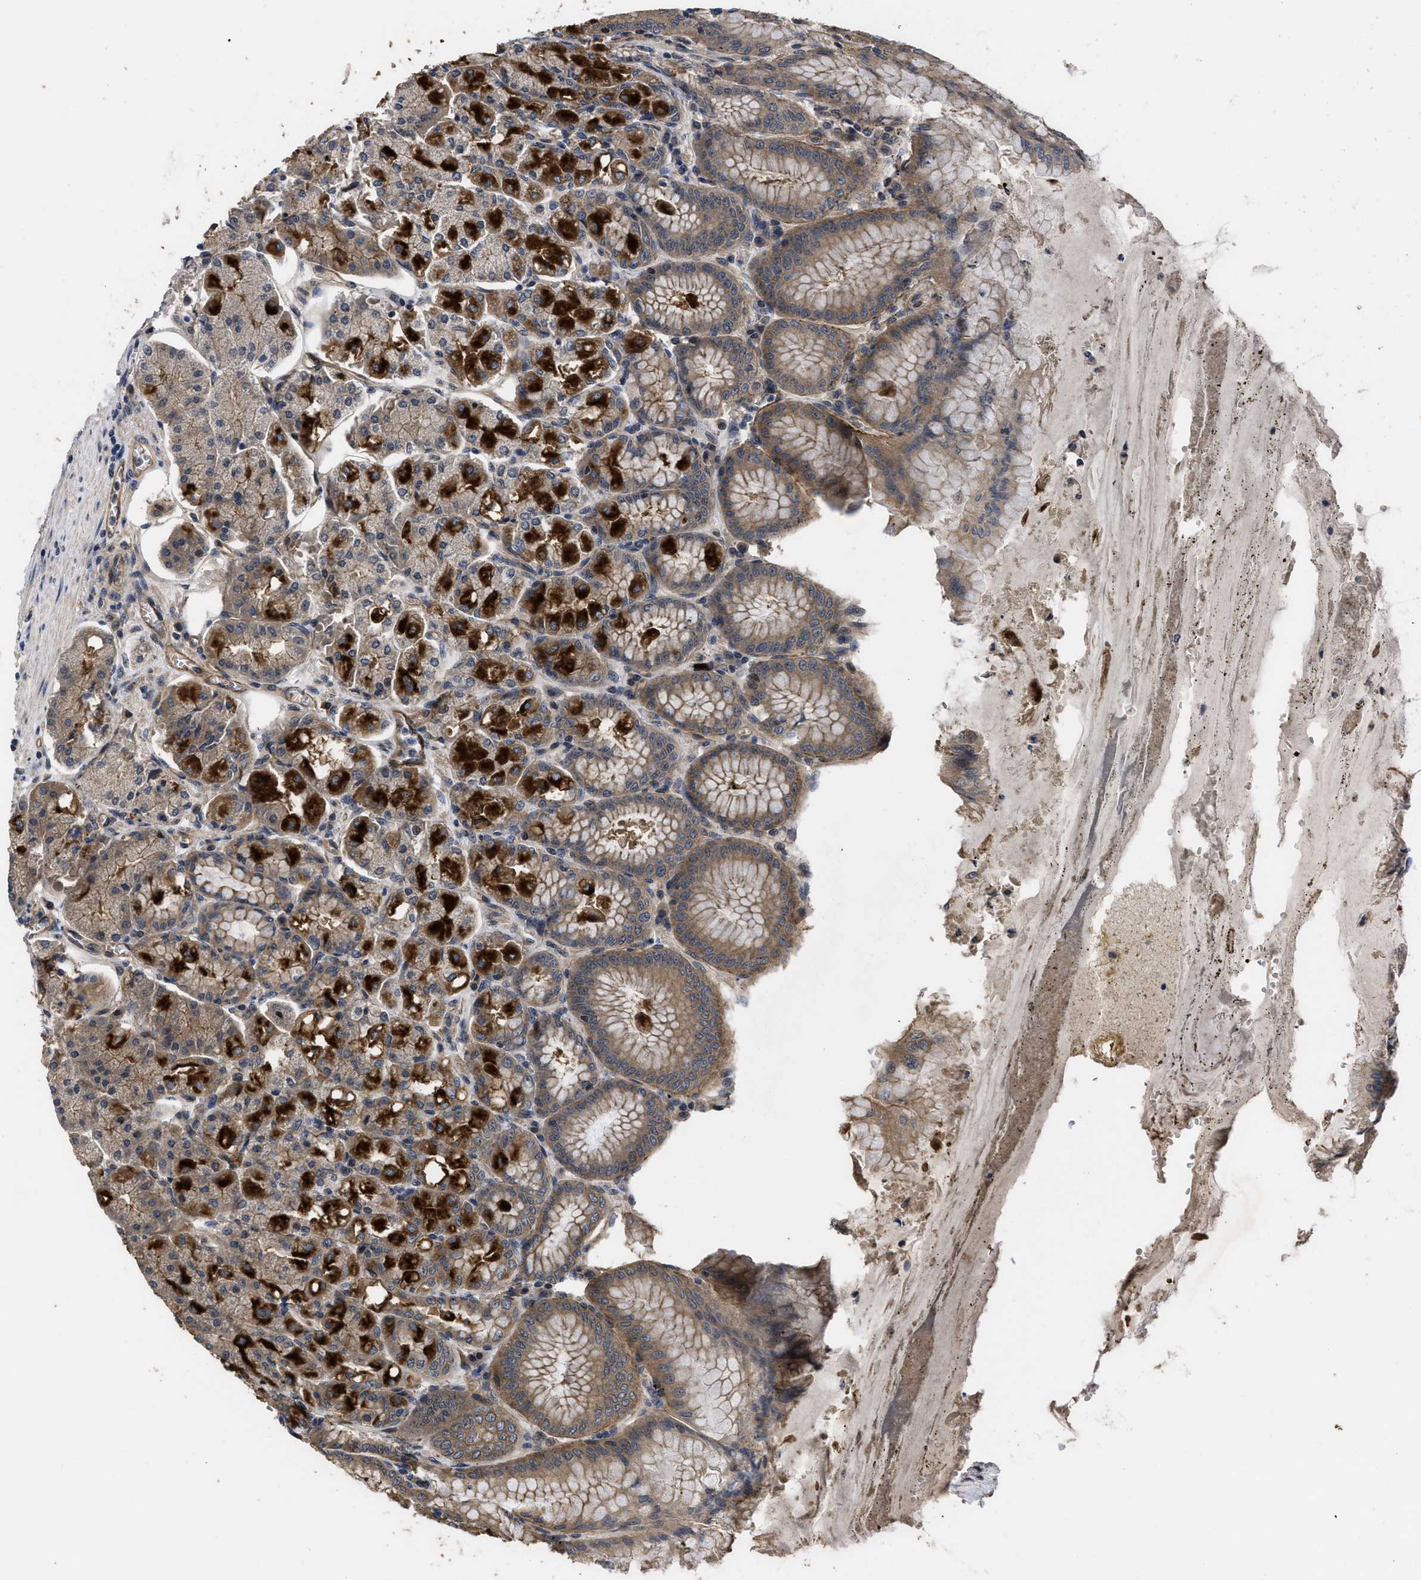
{"staining": {"intensity": "strong", "quantity": "25%-75%", "location": "cytoplasmic/membranous"}, "tissue": "stomach", "cell_type": "Glandular cells", "image_type": "normal", "snomed": [{"axis": "morphology", "description": "Normal tissue, NOS"}, {"axis": "topography", "description": "Stomach, lower"}], "caption": "A high amount of strong cytoplasmic/membranous expression is present in about 25%-75% of glandular cells in normal stomach.", "gene": "DNAJC14", "patient": {"sex": "male", "age": 71}}